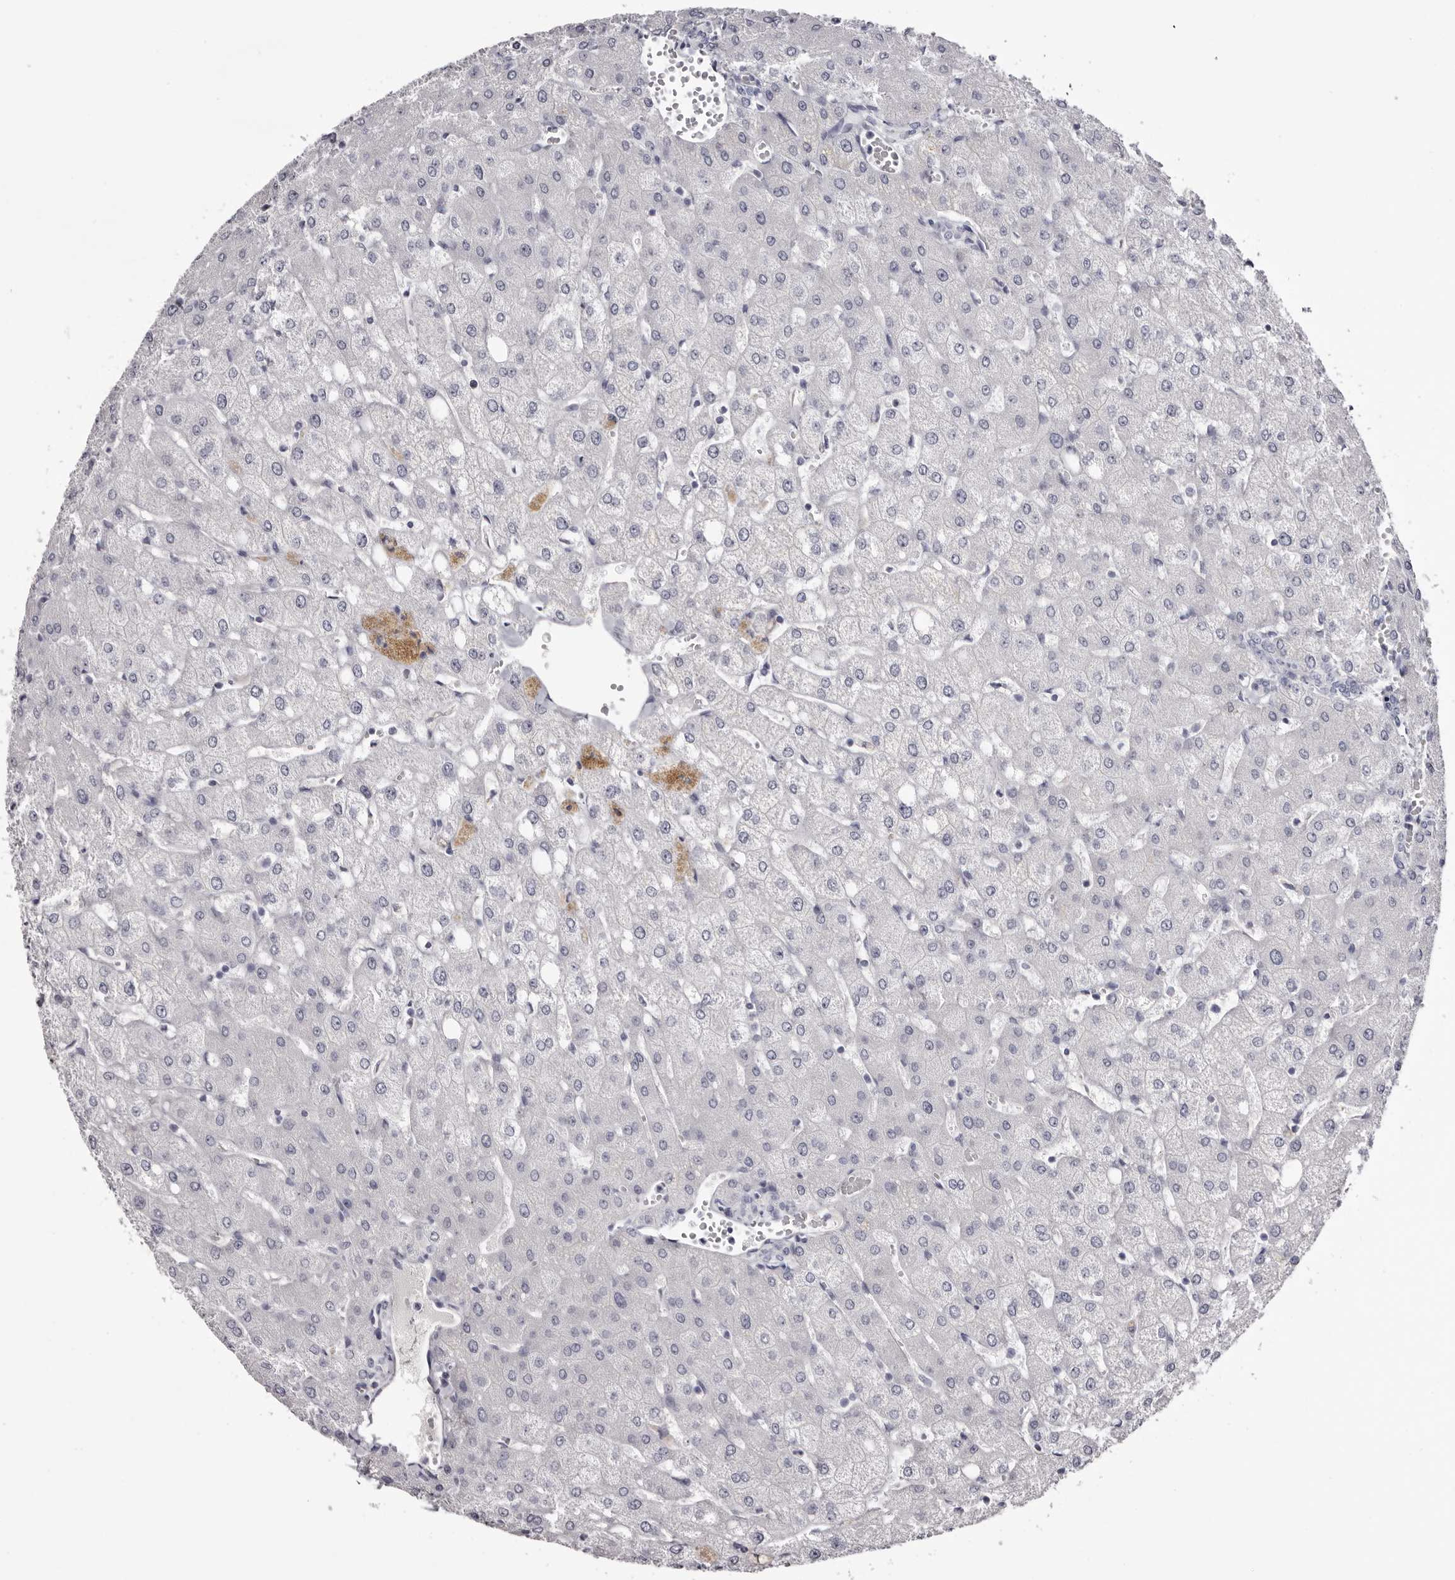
{"staining": {"intensity": "negative", "quantity": "none", "location": "none"}, "tissue": "liver", "cell_type": "Cholangiocytes", "image_type": "normal", "snomed": [{"axis": "morphology", "description": "Normal tissue, NOS"}, {"axis": "topography", "description": "Liver"}], "caption": "Liver was stained to show a protein in brown. There is no significant positivity in cholangiocytes. (Immunohistochemistry, brightfield microscopy, high magnification).", "gene": "CA6", "patient": {"sex": "female", "age": 54}}